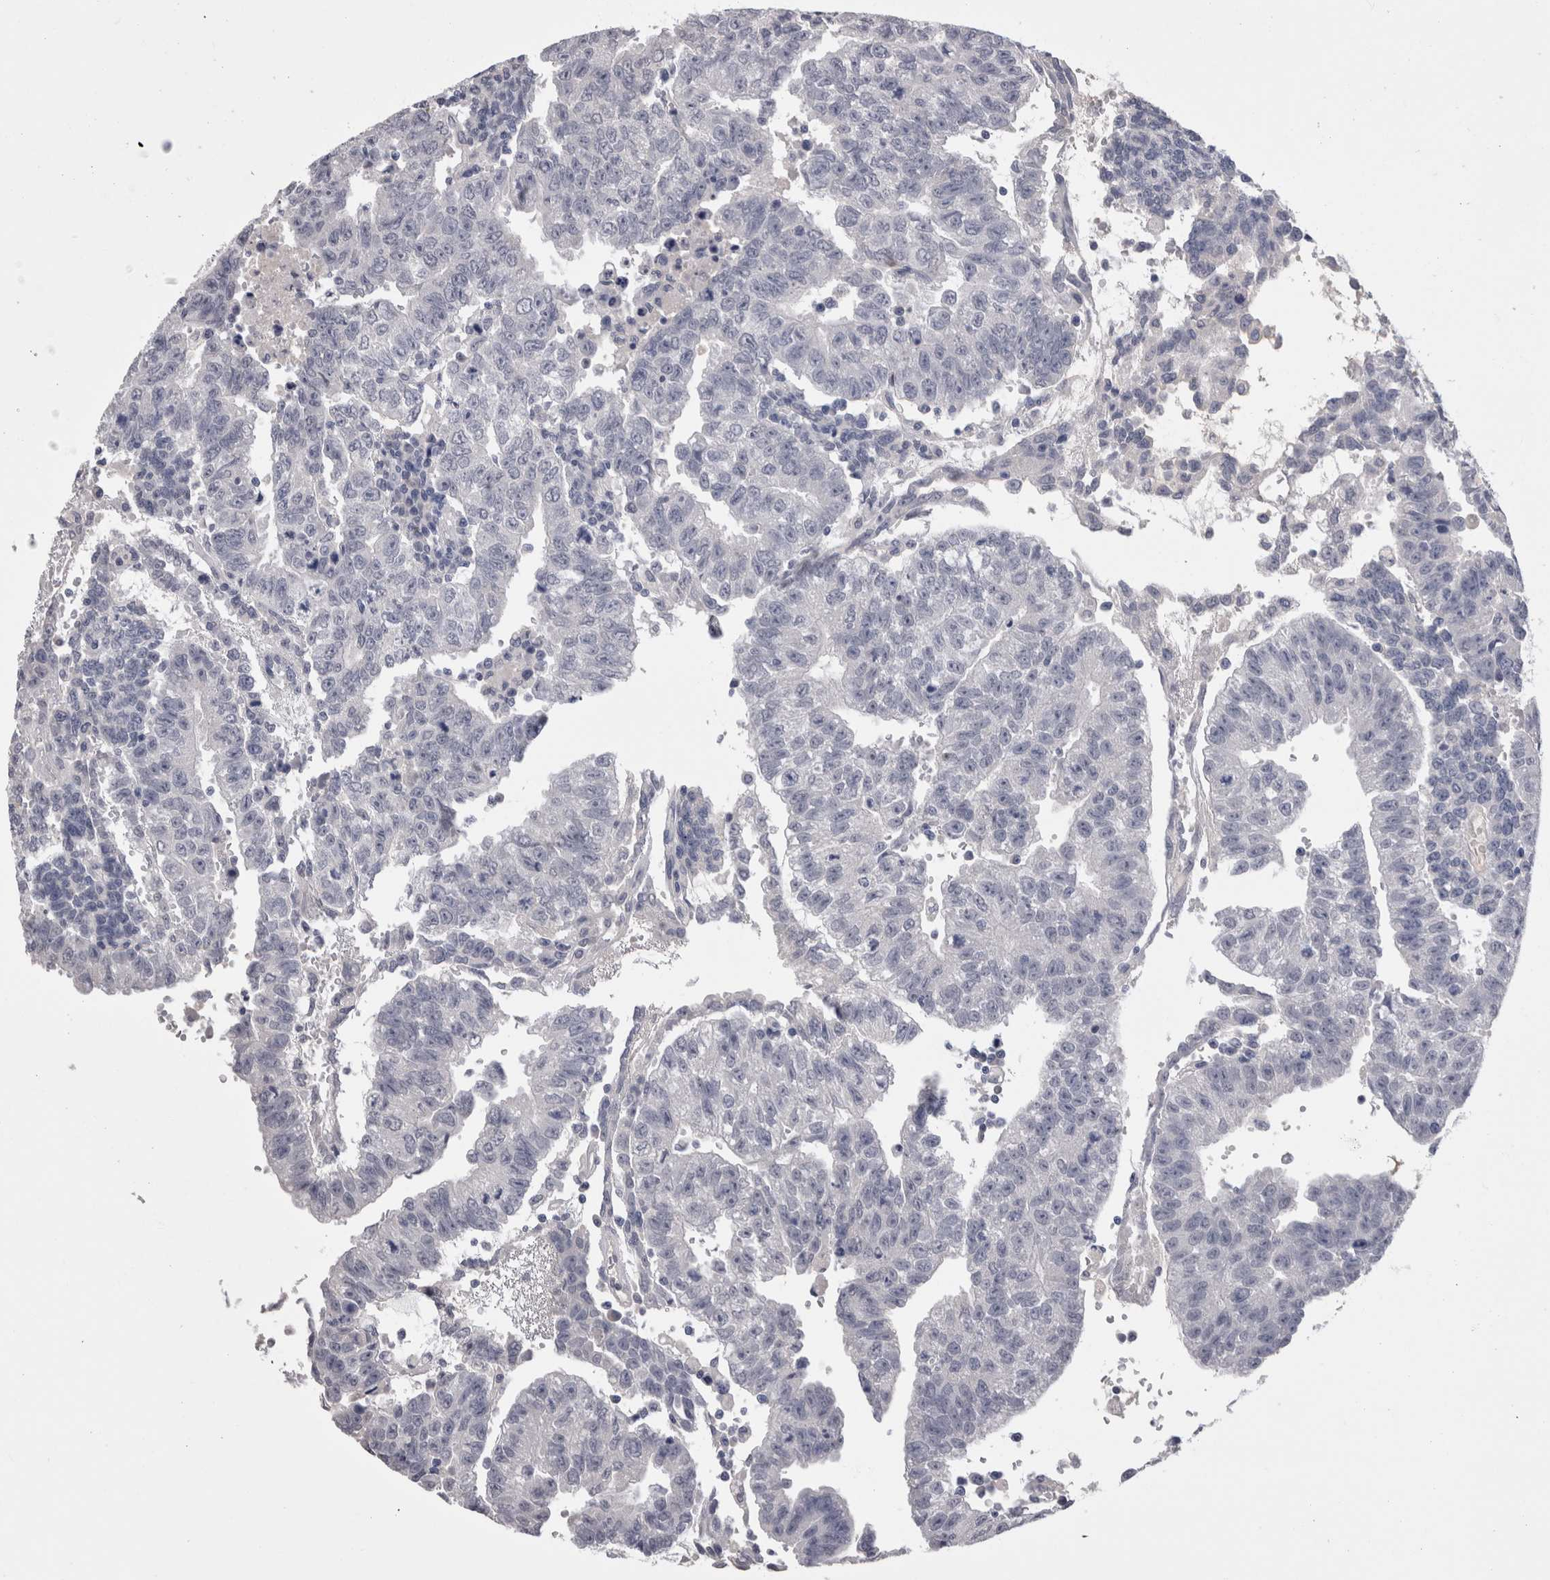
{"staining": {"intensity": "negative", "quantity": "none", "location": "none"}, "tissue": "testis cancer", "cell_type": "Tumor cells", "image_type": "cancer", "snomed": [{"axis": "morphology", "description": "Seminoma, NOS"}, {"axis": "morphology", "description": "Carcinoma, Embryonal, NOS"}, {"axis": "topography", "description": "Testis"}], "caption": "Human testis cancer (seminoma) stained for a protein using immunohistochemistry (IHC) reveals no expression in tumor cells.", "gene": "CDHR5", "patient": {"sex": "male", "age": 52}}